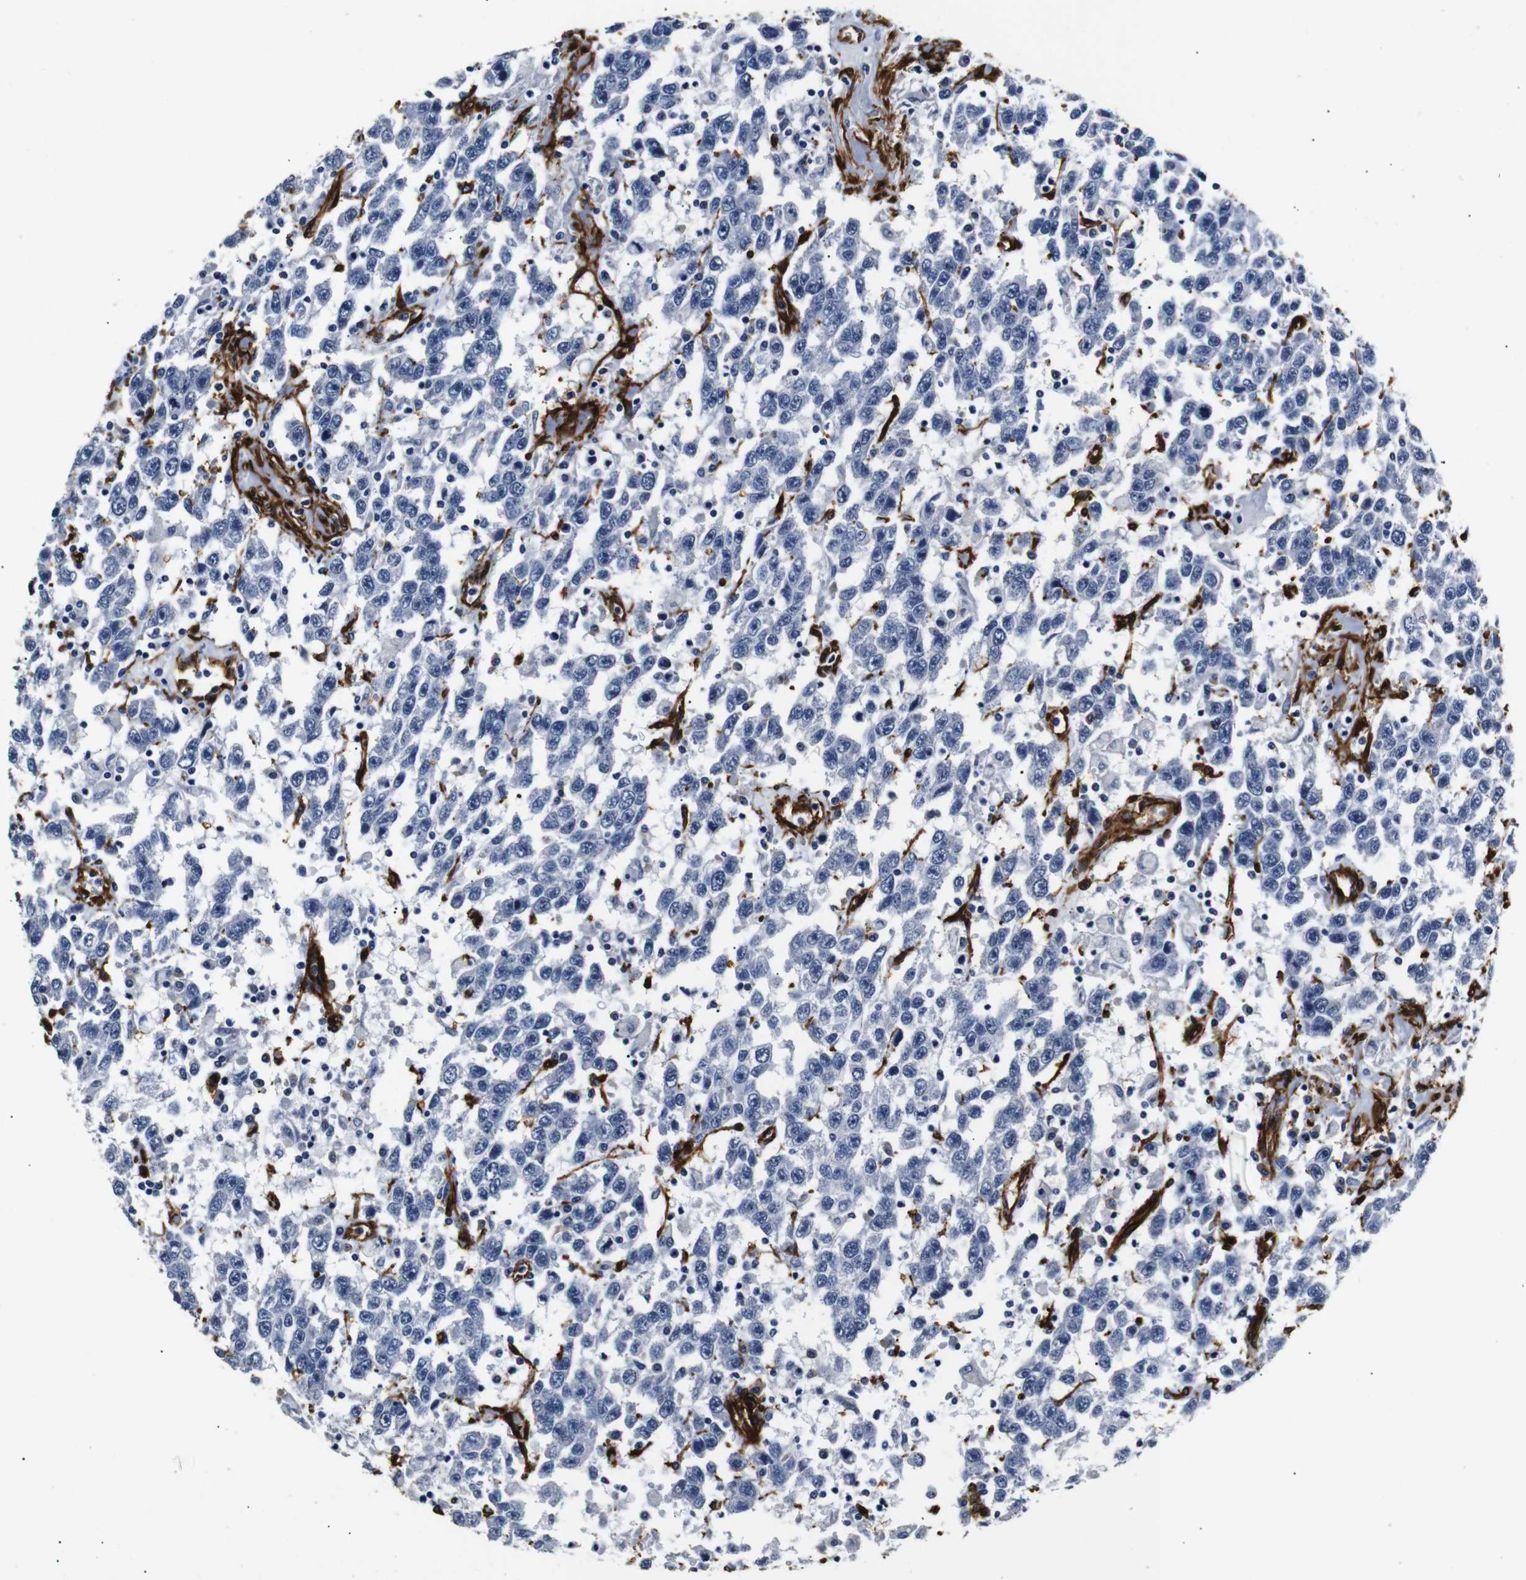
{"staining": {"intensity": "negative", "quantity": "none", "location": "none"}, "tissue": "testis cancer", "cell_type": "Tumor cells", "image_type": "cancer", "snomed": [{"axis": "morphology", "description": "Seminoma, NOS"}, {"axis": "topography", "description": "Testis"}], "caption": "Immunohistochemical staining of human seminoma (testis) demonstrates no significant expression in tumor cells.", "gene": "CAV2", "patient": {"sex": "male", "age": 41}}